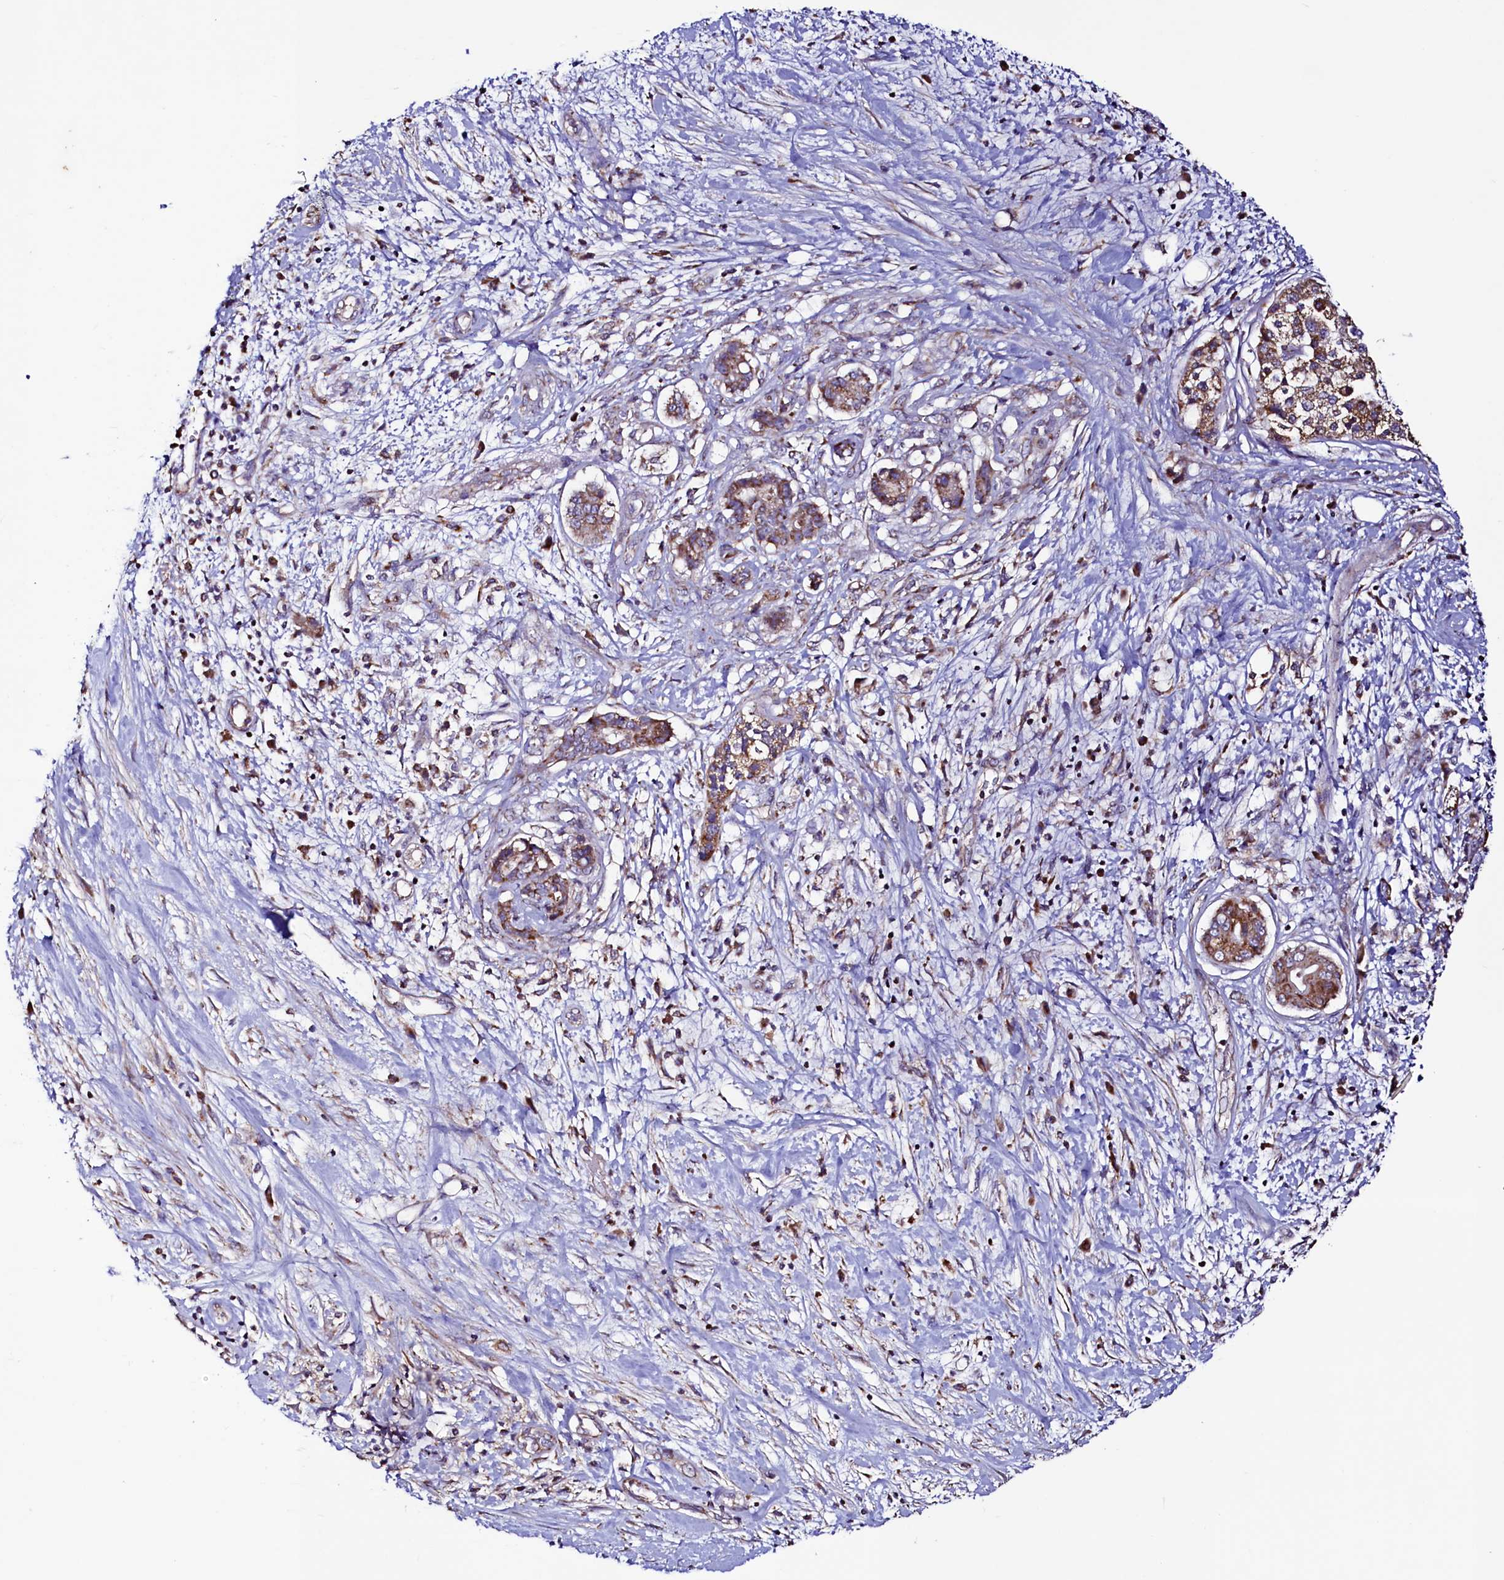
{"staining": {"intensity": "moderate", "quantity": ">75%", "location": "cytoplasmic/membranous"}, "tissue": "pancreatic cancer", "cell_type": "Tumor cells", "image_type": "cancer", "snomed": [{"axis": "morphology", "description": "Adenocarcinoma, NOS"}, {"axis": "topography", "description": "Pancreas"}], "caption": "Approximately >75% of tumor cells in adenocarcinoma (pancreatic) show moderate cytoplasmic/membranous protein positivity as visualized by brown immunohistochemical staining.", "gene": "STARD5", "patient": {"sex": "female", "age": 73}}